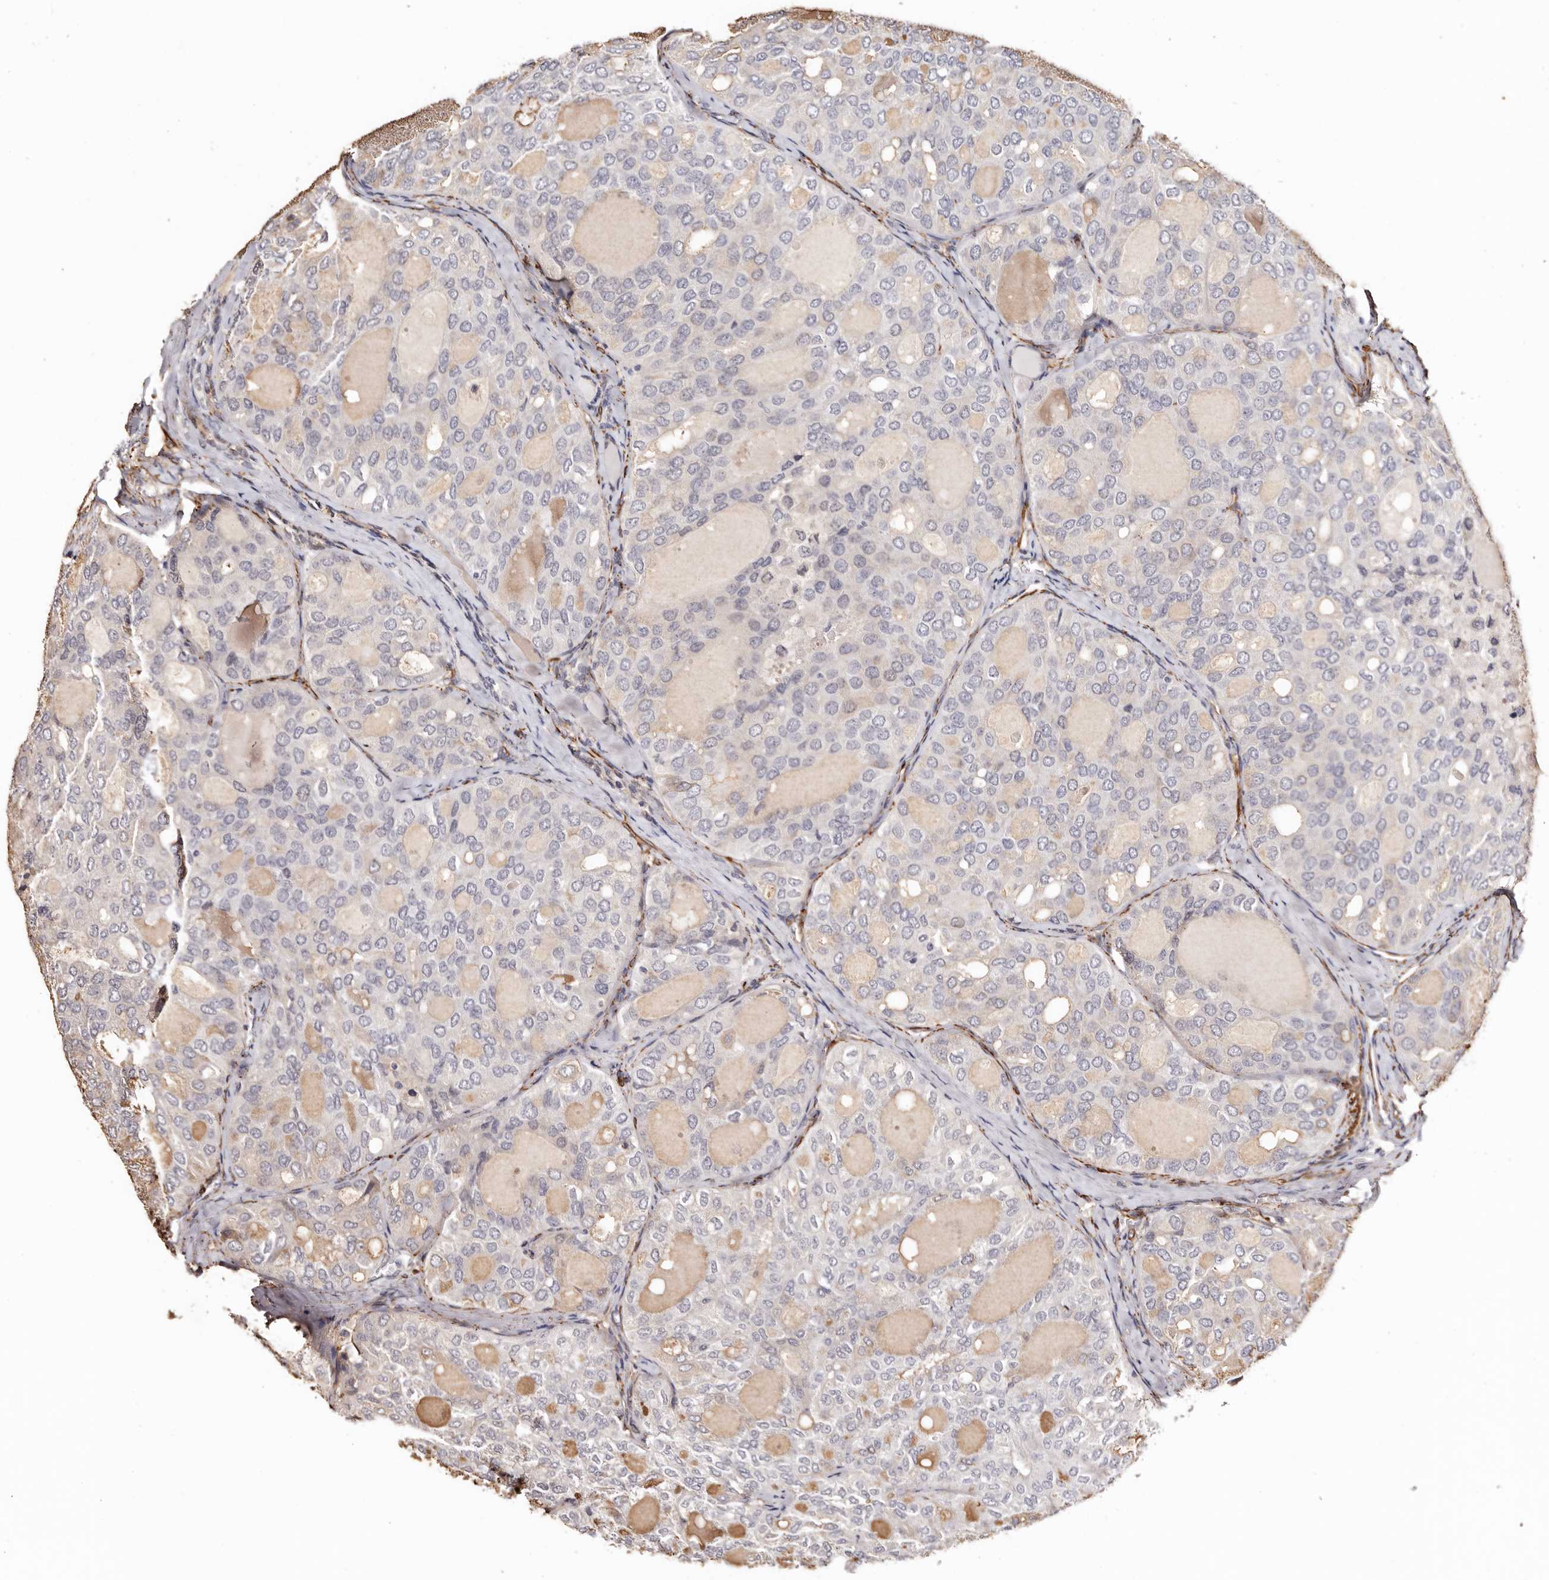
{"staining": {"intensity": "negative", "quantity": "none", "location": "none"}, "tissue": "thyroid cancer", "cell_type": "Tumor cells", "image_type": "cancer", "snomed": [{"axis": "morphology", "description": "Follicular adenoma carcinoma, NOS"}, {"axis": "topography", "description": "Thyroid gland"}], "caption": "Immunohistochemistry image of neoplastic tissue: human thyroid follicular adenoma carcinoma stained with DAB displays no significant protein positivity in tumor cells.", "gene": "ZNF557", "patient": {"sex": "male", "age": 75}}